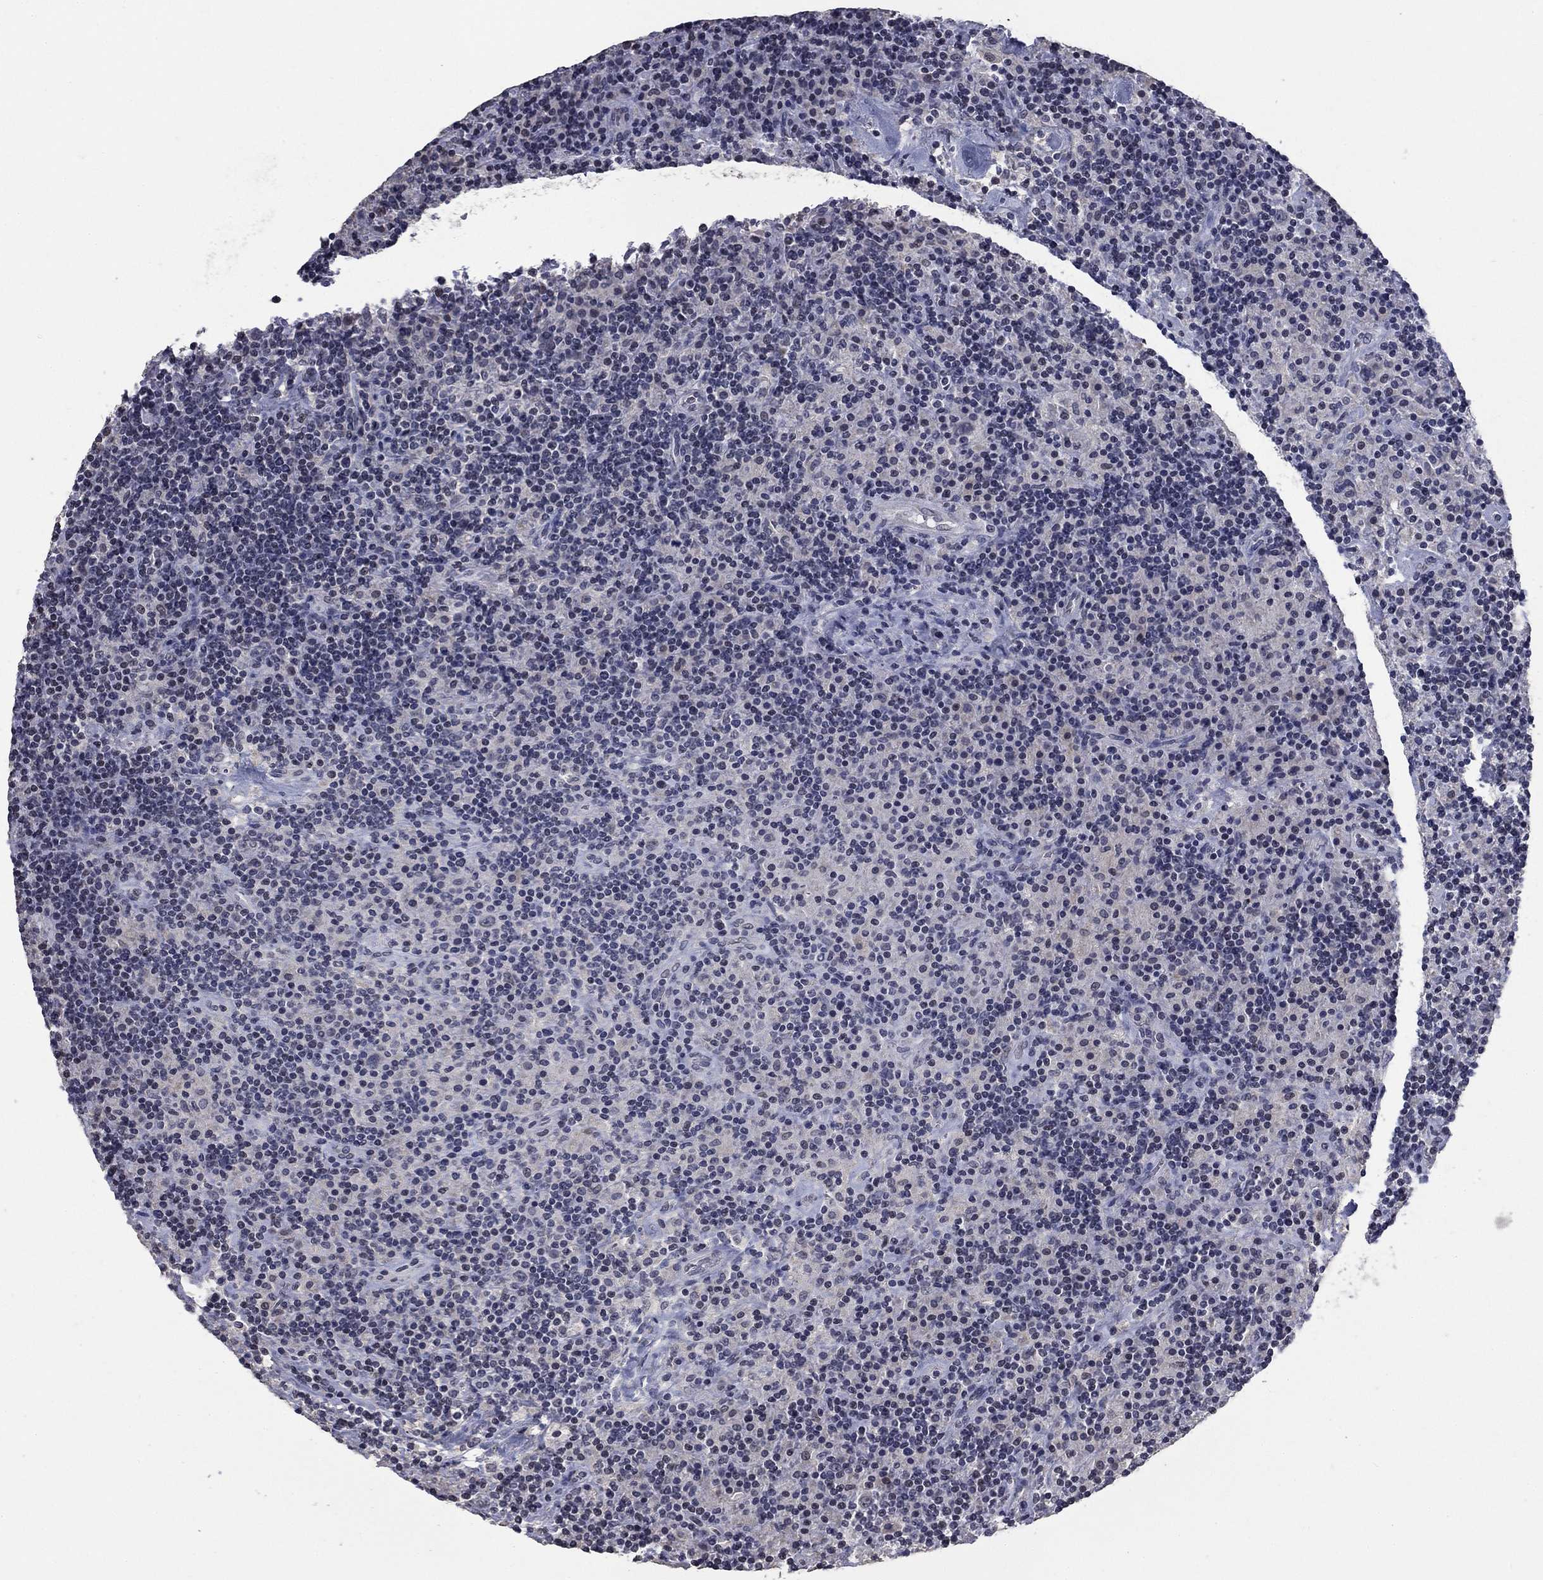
{"staining": {"intensity": "negative", "quantity": "none", "location": "none"}, "tissue": "lymphoma", "cell_type": "Tumor cells", "image_type": "cancer", "snomed": [{"axis": "morphology", "description": "Hodgkin's disease, NOS"}, {"axis": "topography", "description": "Lymph node"}], "caption": "The photomicrograph shows no significant positivity in tumor cells of lymphoma.", "gene": "SPATA33", "patient": {"sex": "male", "age": 70}}